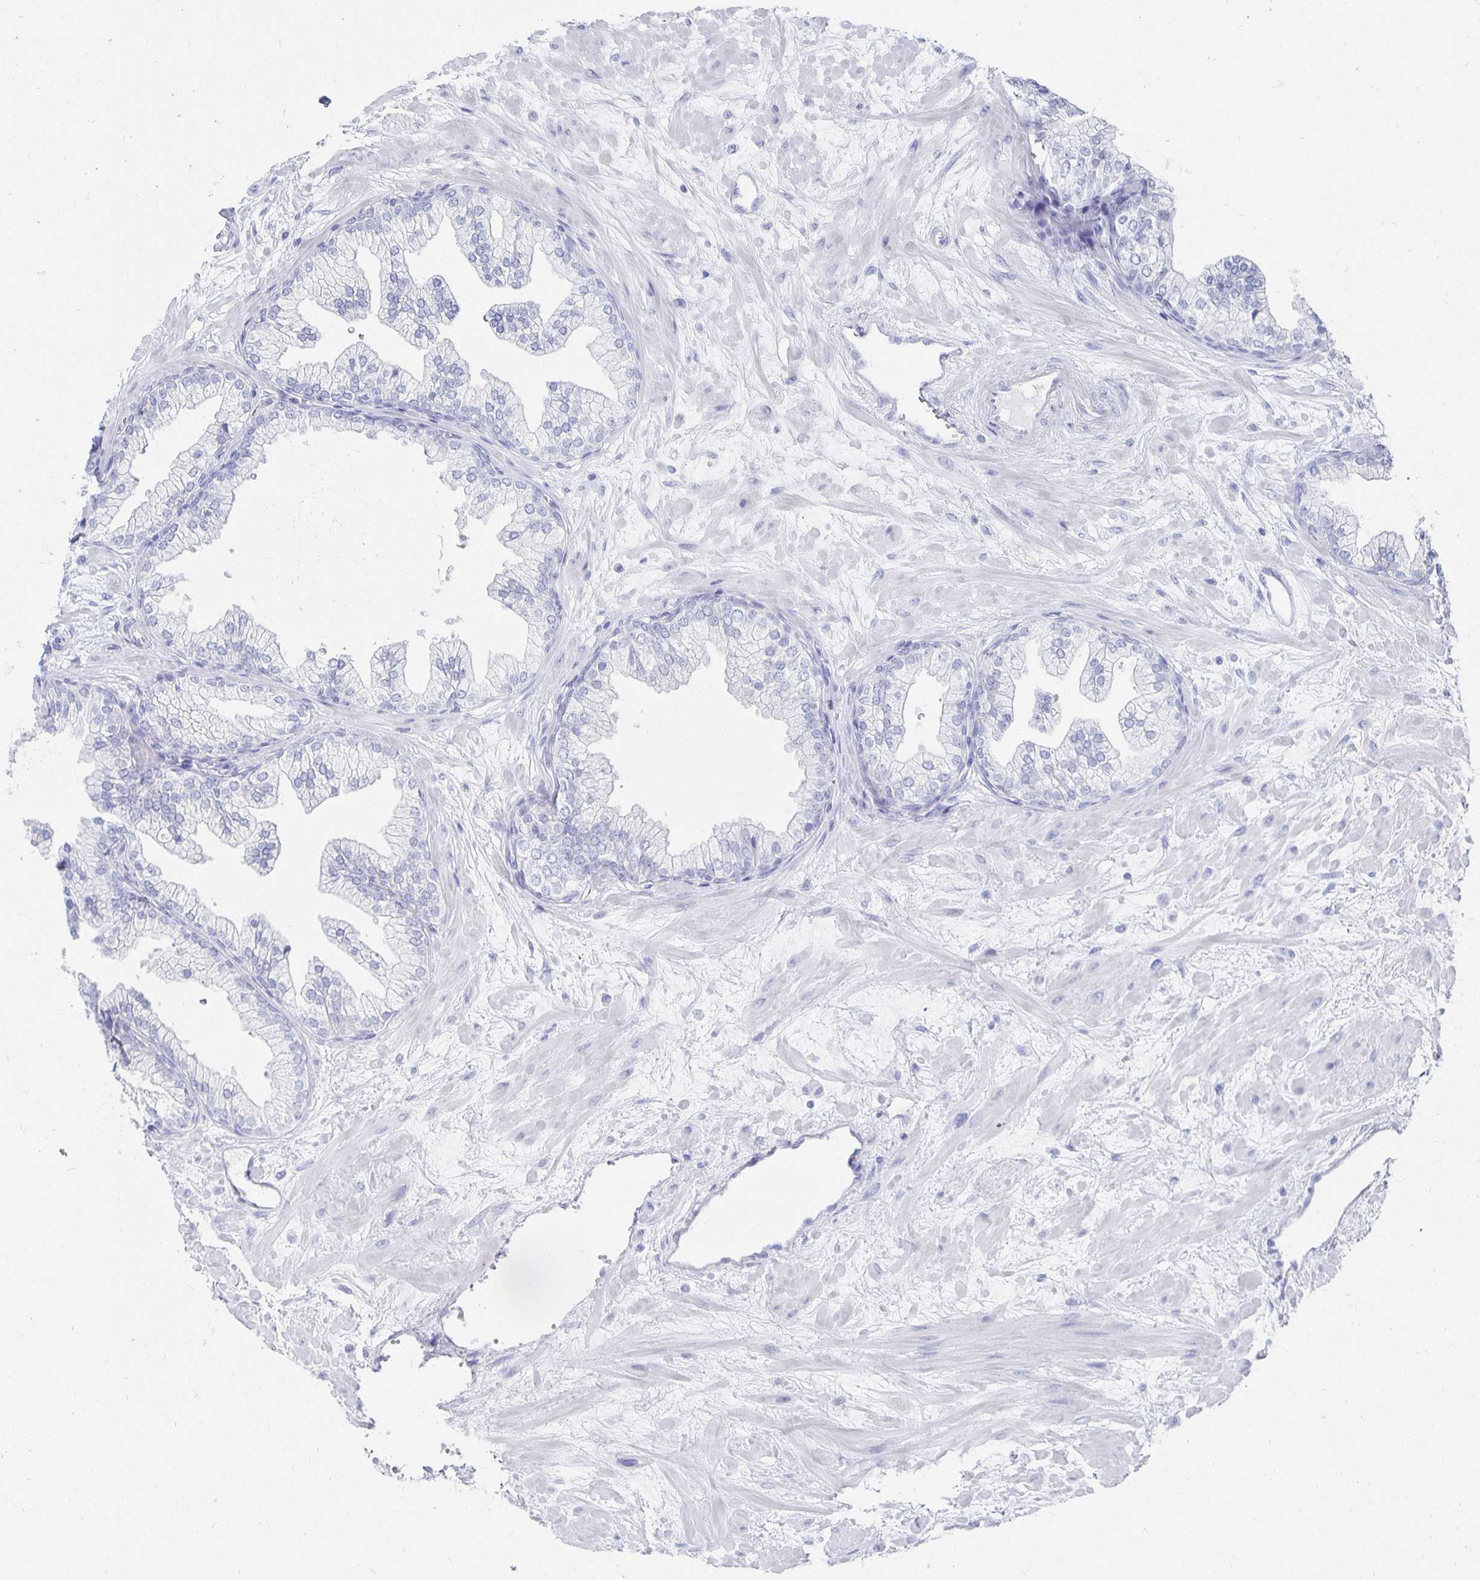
{"staining": {"intensity": "negative", "quantity": "none", "location": "none"}, "tissue": "prostate", "cell_type": "Glandular cells", "image_type": "normal", "snomed": [{"axis": "morphology", "description": "Normal tissue, NOS"}, {"axis": "topography", "description": "Prostate"}, {"axis": "topography", "description": "Peripheral nerve tissue"}], "caption": "DAB immunohistochemical staining of unremarkable human prostate reveals no significant positivity in glandular cells.", "gene": "PRDM7", "patient": {"sex": "male", "age": 61}}